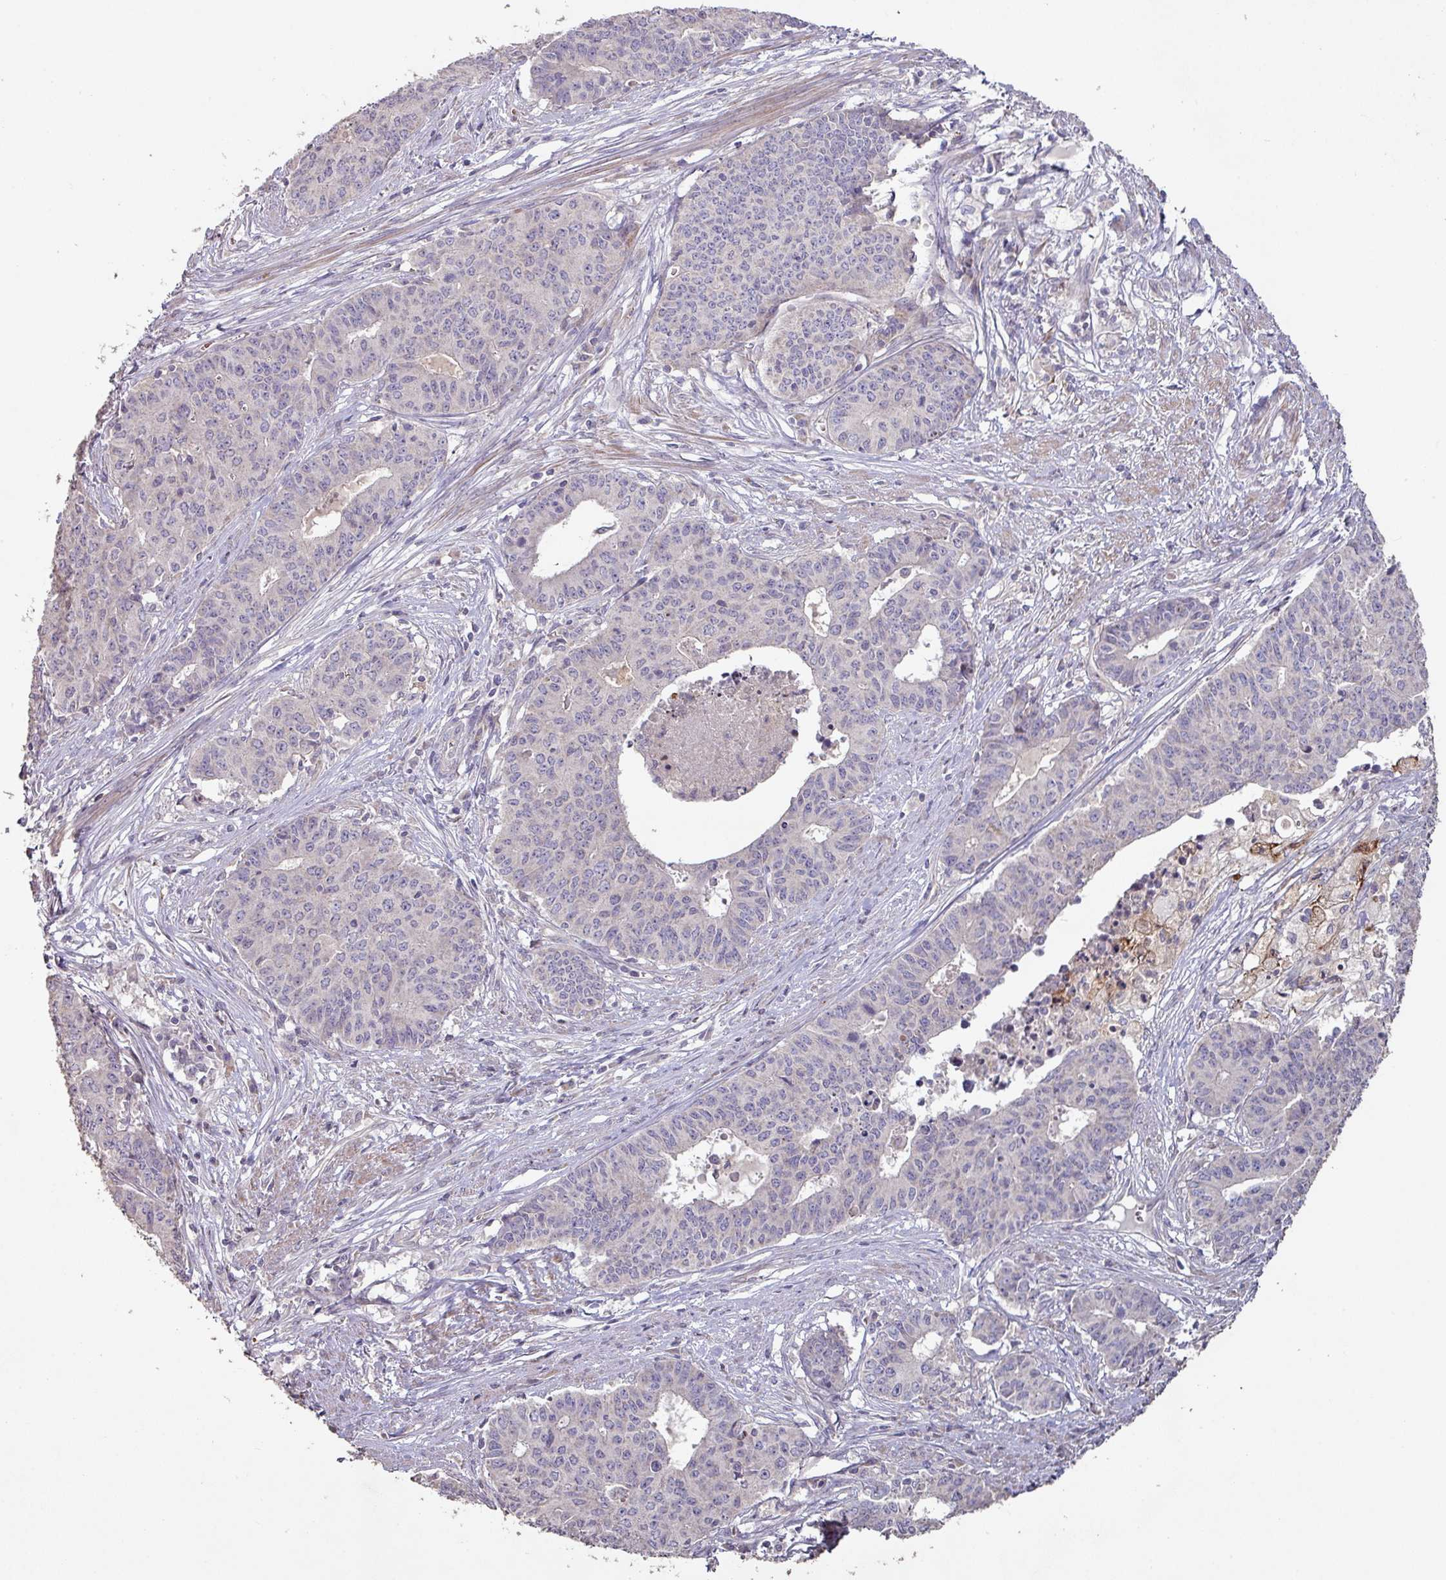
{"staining": {"intensity": "negative", "quantity": "none", "location": "none"}, "tissue": "endometrial cancer", "cell_type": "Tumor cells", "image_type": "cancer", "snomed": [{"axis": "morphology", "description": "Adenocarcinoma, NOS"}, {"axis": "topography", "description": "Endometrium"}], "caption": "IHC image of neoplastic tissue: human endometrial cancer stained with DAB displays no significant protein positivity in tumor cells.", "gene": "RPL23A", "patient": {"sex": "female", "age": 59}}